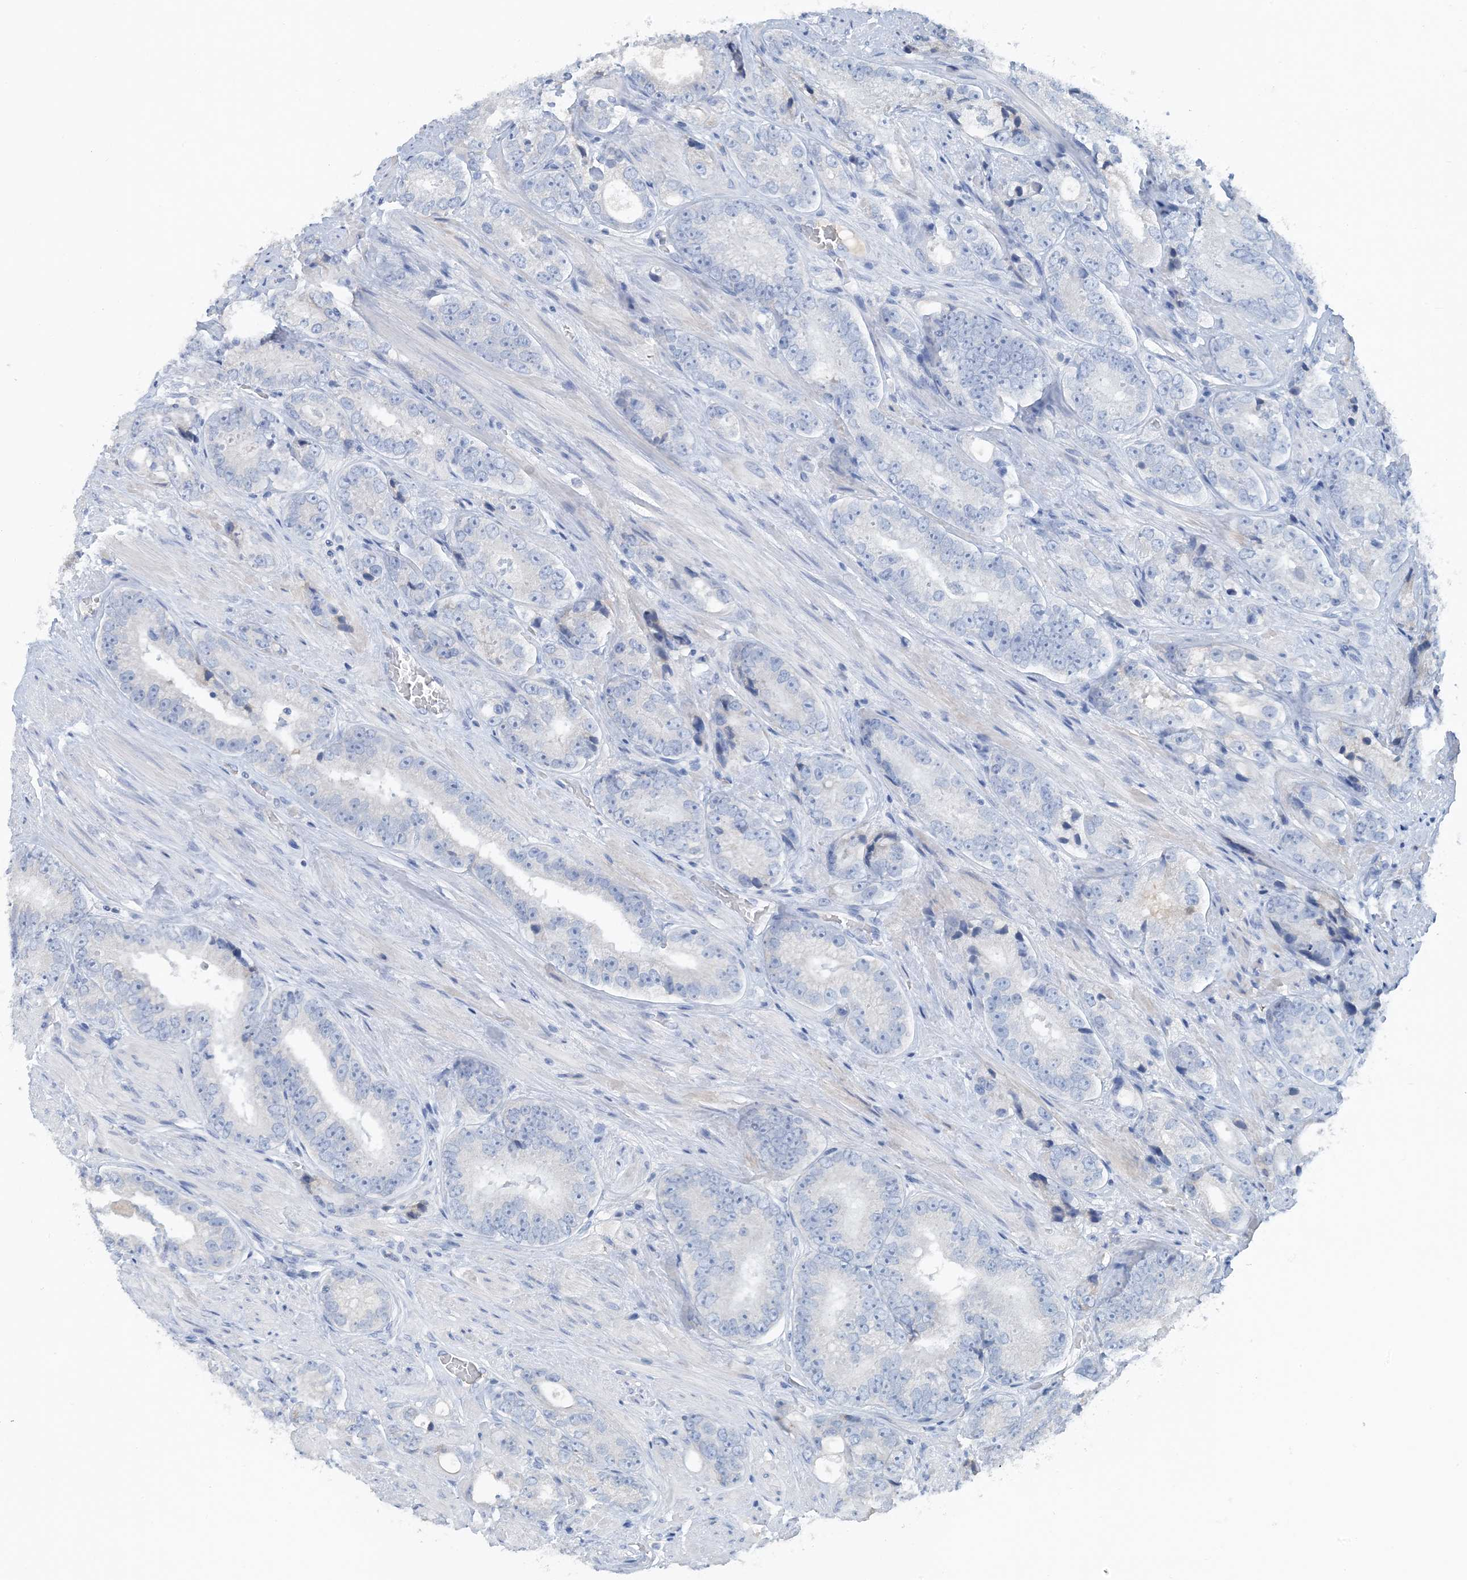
{"staining": {"intensity": "negative", "quantity": "none", "location": "none"}, "tissue": "prostate cancer", "cell_type": "Tumor cells", "image_type": "cancer", "snomed": [{"axis": "morphology", "description": "Adenocarcinoma, High grade"}, {"axis": "topography", "description": "Prostate"}], "caption": "Tumor cells show no significant expression in prostate cancer. Nuclei are stained in blue.", "gene": "CTRL", "patient": {"sex": "male", "age": 56}}